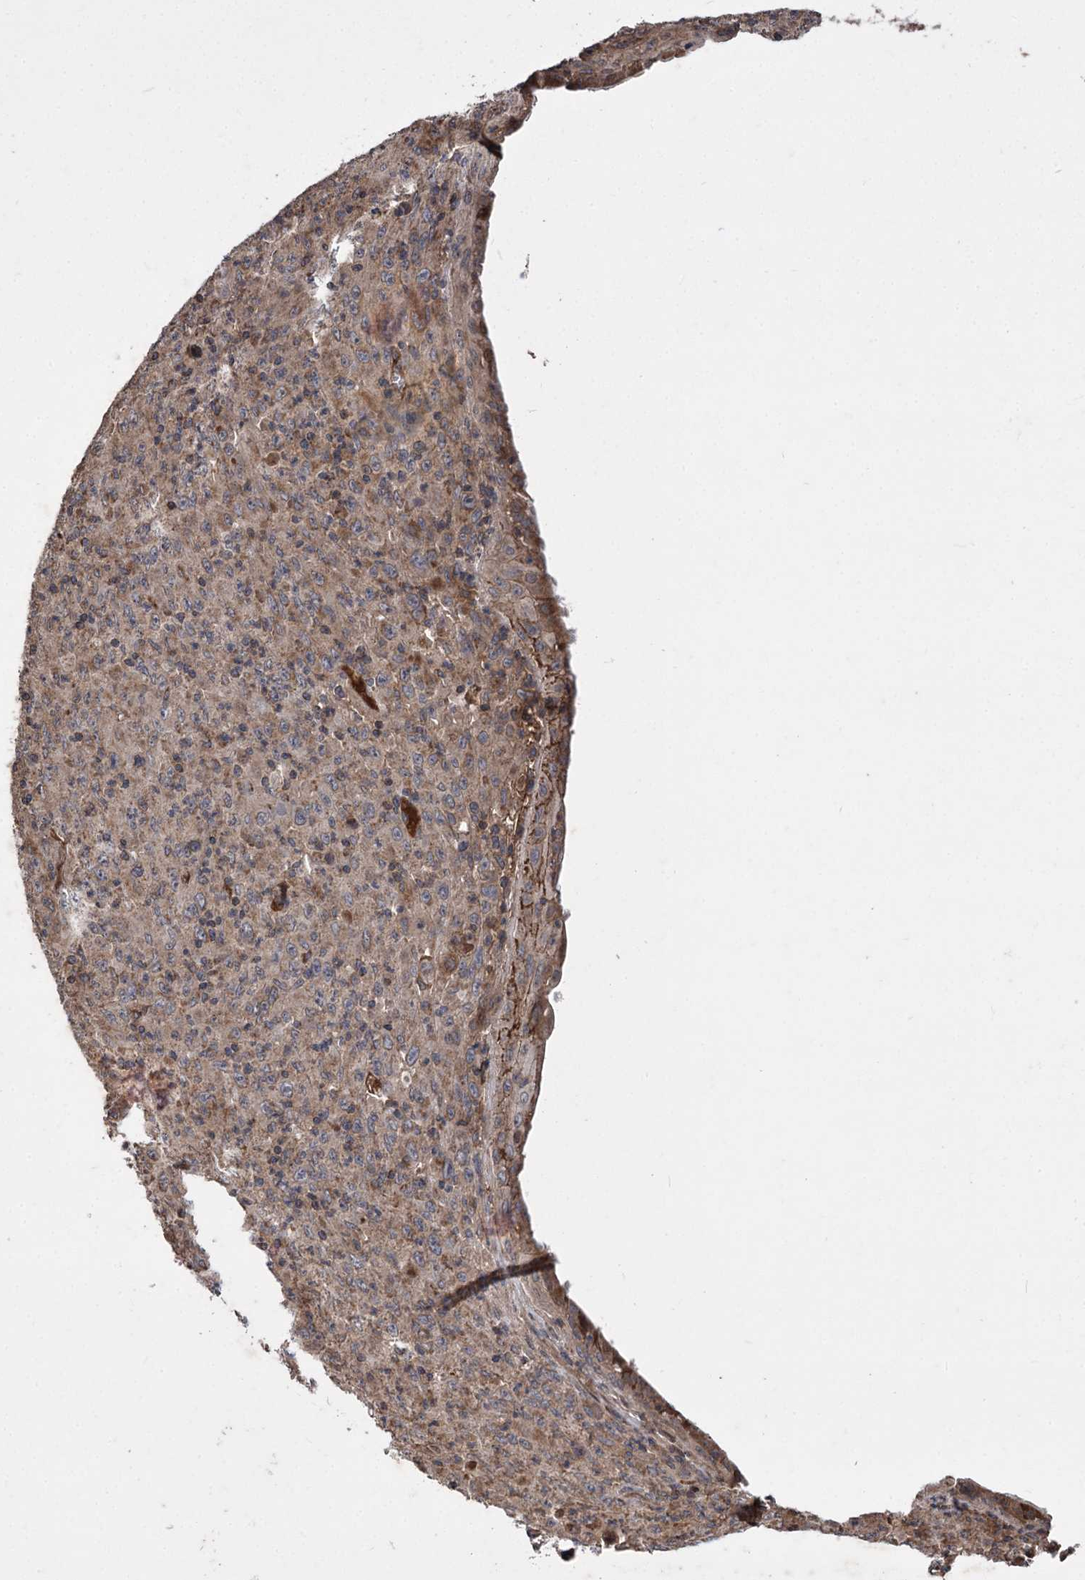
{"staining": {"intensity": "moderate", "quantity": ">75%", "location": "cytoplasmic/membranous"}, "tissue": "melanoma", "cell_type": "Tumor cells", "image_type": "cancer", "snomed": [{"axis": "morphology", "description": "Malignant melanoma, Metastatic site"}, {"axis": "topography", "description": "Skin"}], "caption": "Melanoma stained with IHC exhibits moderate cytoplasmic/membranous staining in about >75% of tumor cells.", "gene": "RASSF3", "patient": {"sex": "female", "age": 56}}